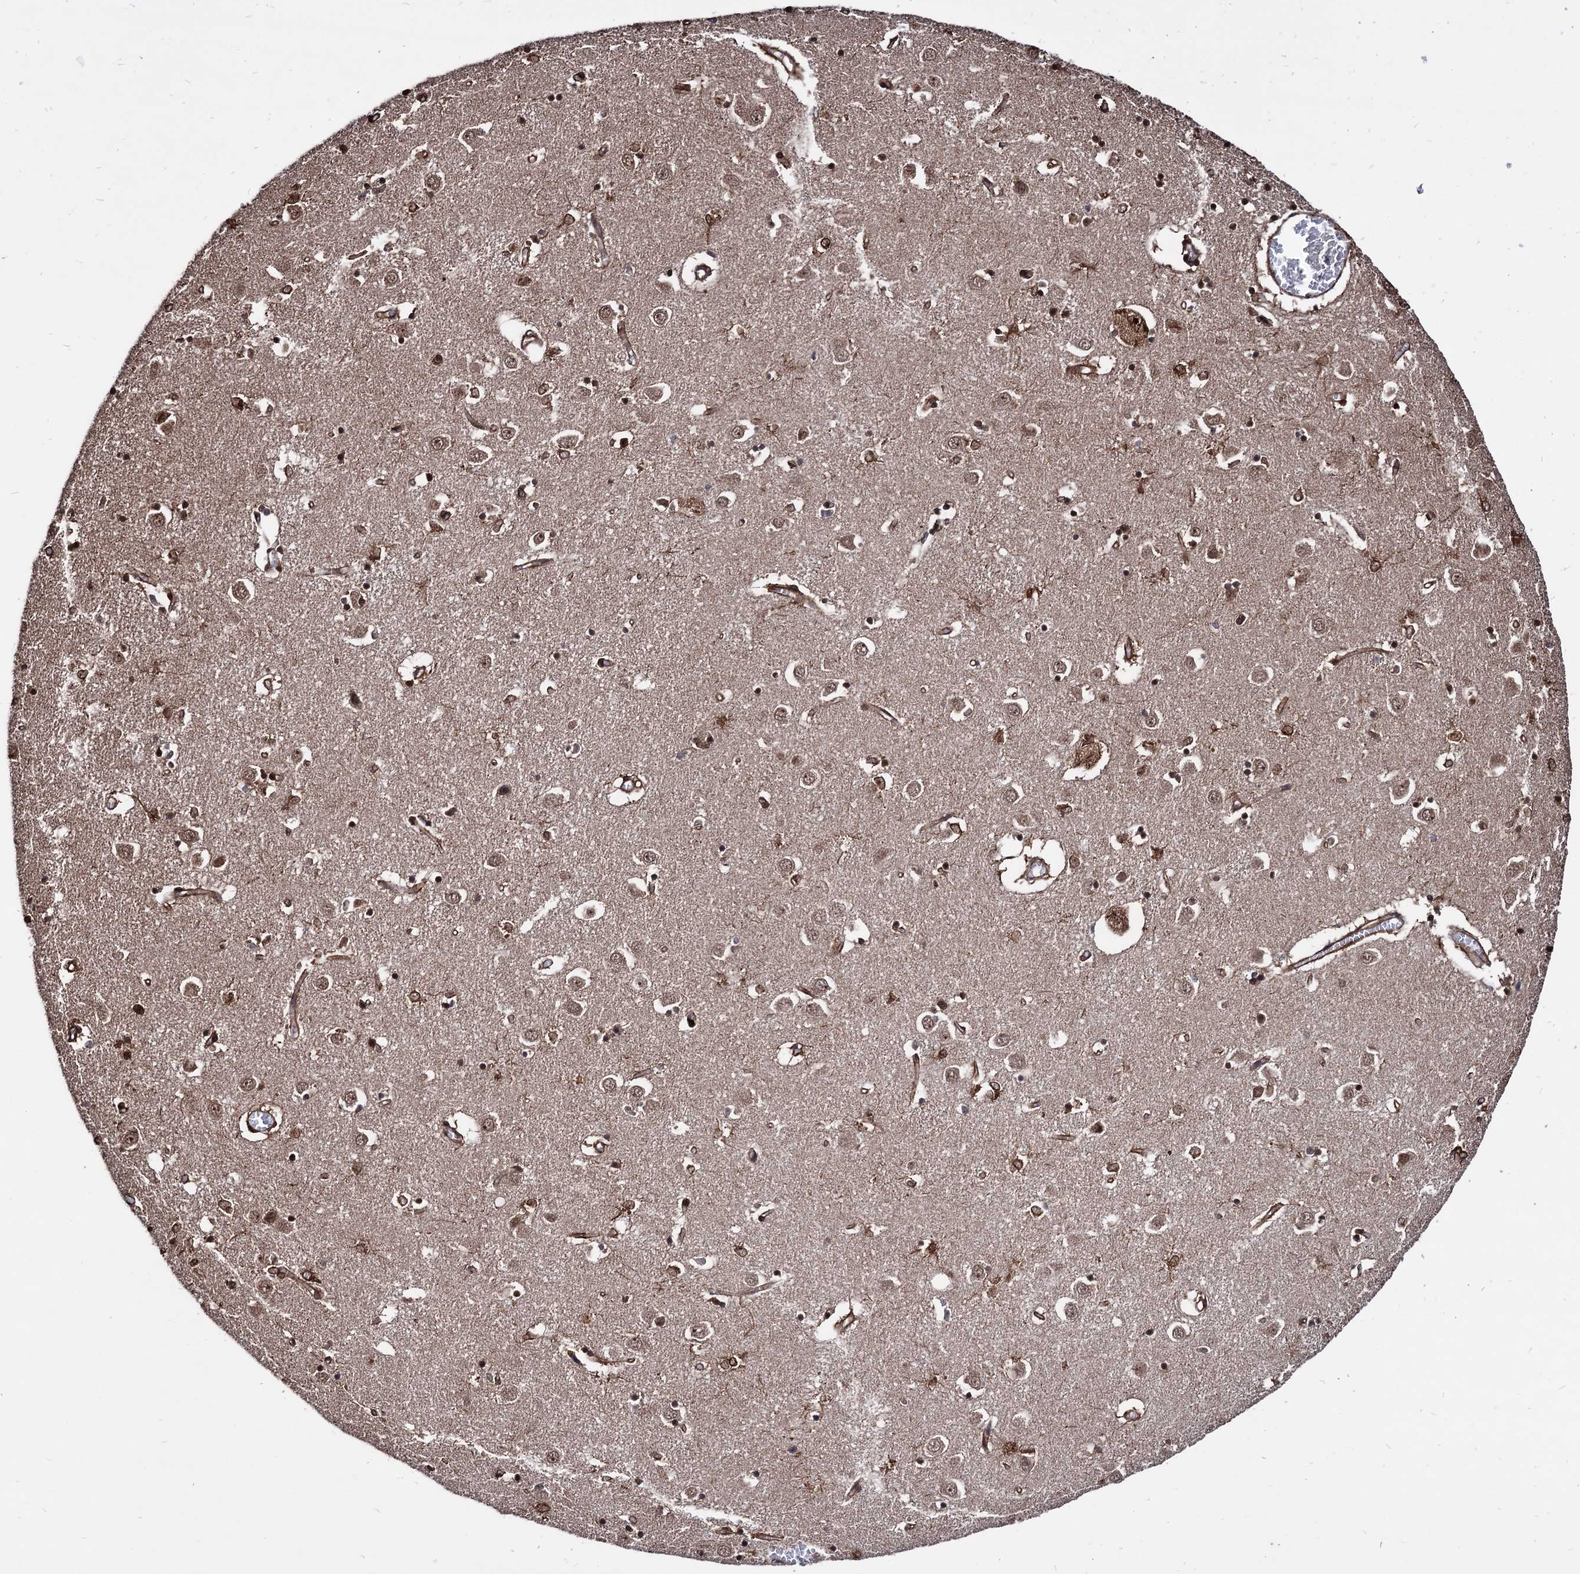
{"staining": {"intensity": "moderate", "quantity": "25%-75%", "location": "cytoplasmic/membranous,nuclear"}, "tissue": "caudate", "cell_type": "Glial cells", "image_type": "normal", "snomed": [{"axis": "morphology", "description": "Normal tissue, NOS"}, {"axis": "topography", "description": "Lateral ventricle wall"}], "caption": "Protein positivity by immunohistochemistry (IHC) shows moderate cytoplasmic/membranous,nuclear positivity in approximately 25%-75% of glial cells in unremarkable caudate.", "gene": "ANKRD12", "patient": {"sex": "male", "age": 70}}